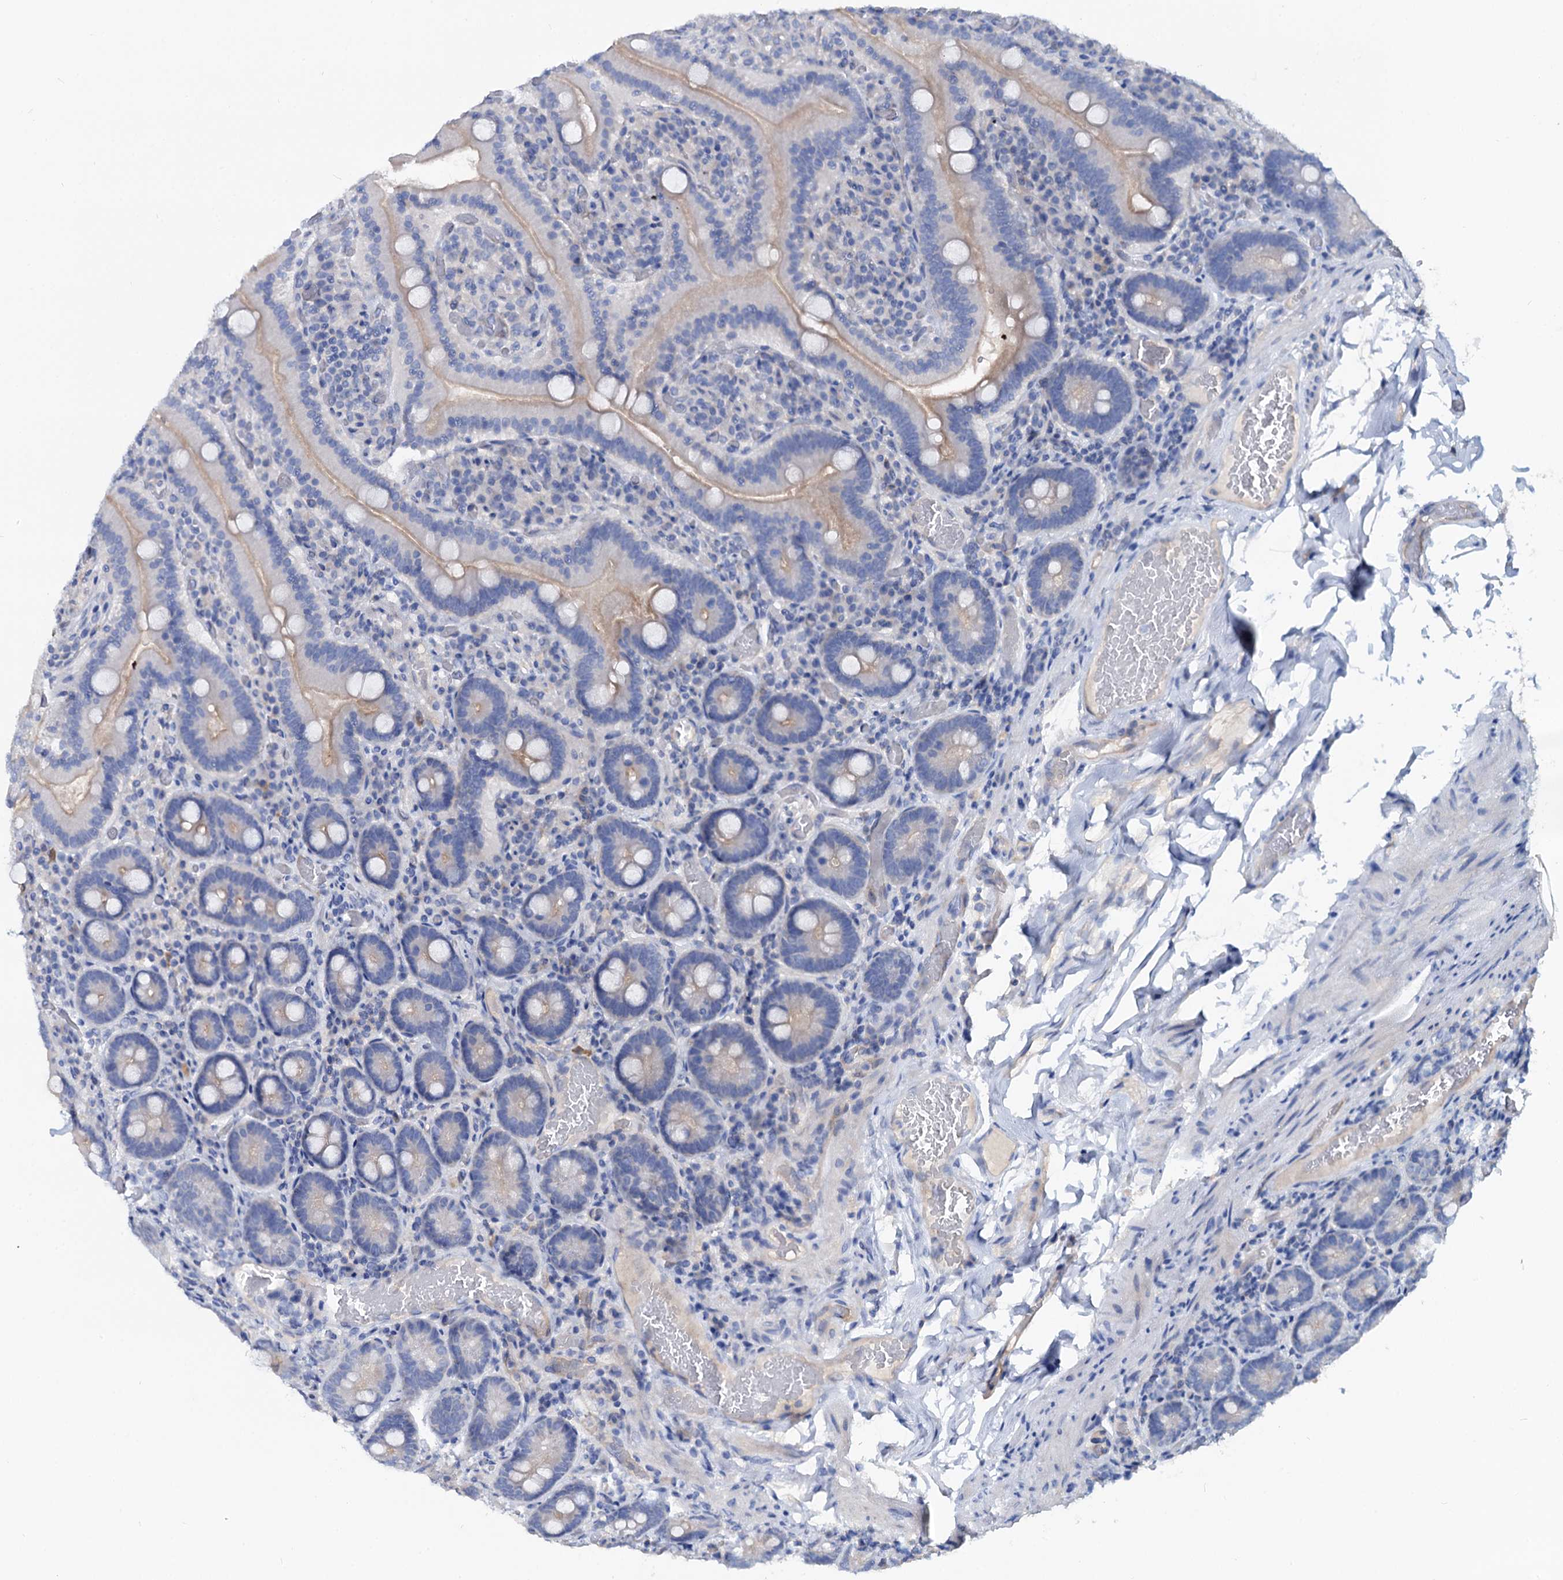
{"staining": {"intensity": "weak", "quantity": "<25%", "location": "cytoplasmic/membranous"}, "tissue": "duodenum", "cell_type": "Glandular cells", "image_type": "normal", "snomed": [{"axis": "morphology", "description": "Normal tissue, NOS"}, {"axis": "topography", "description": "Duodenum"}], "caption": "A high-resolution histopathology image shows immunohistochemistry staining of unremarkable duodenum, which shows no significant expression in glandular cells.", "gene": "DYDC2", "patient": {"sex": "female", "age": 62}}